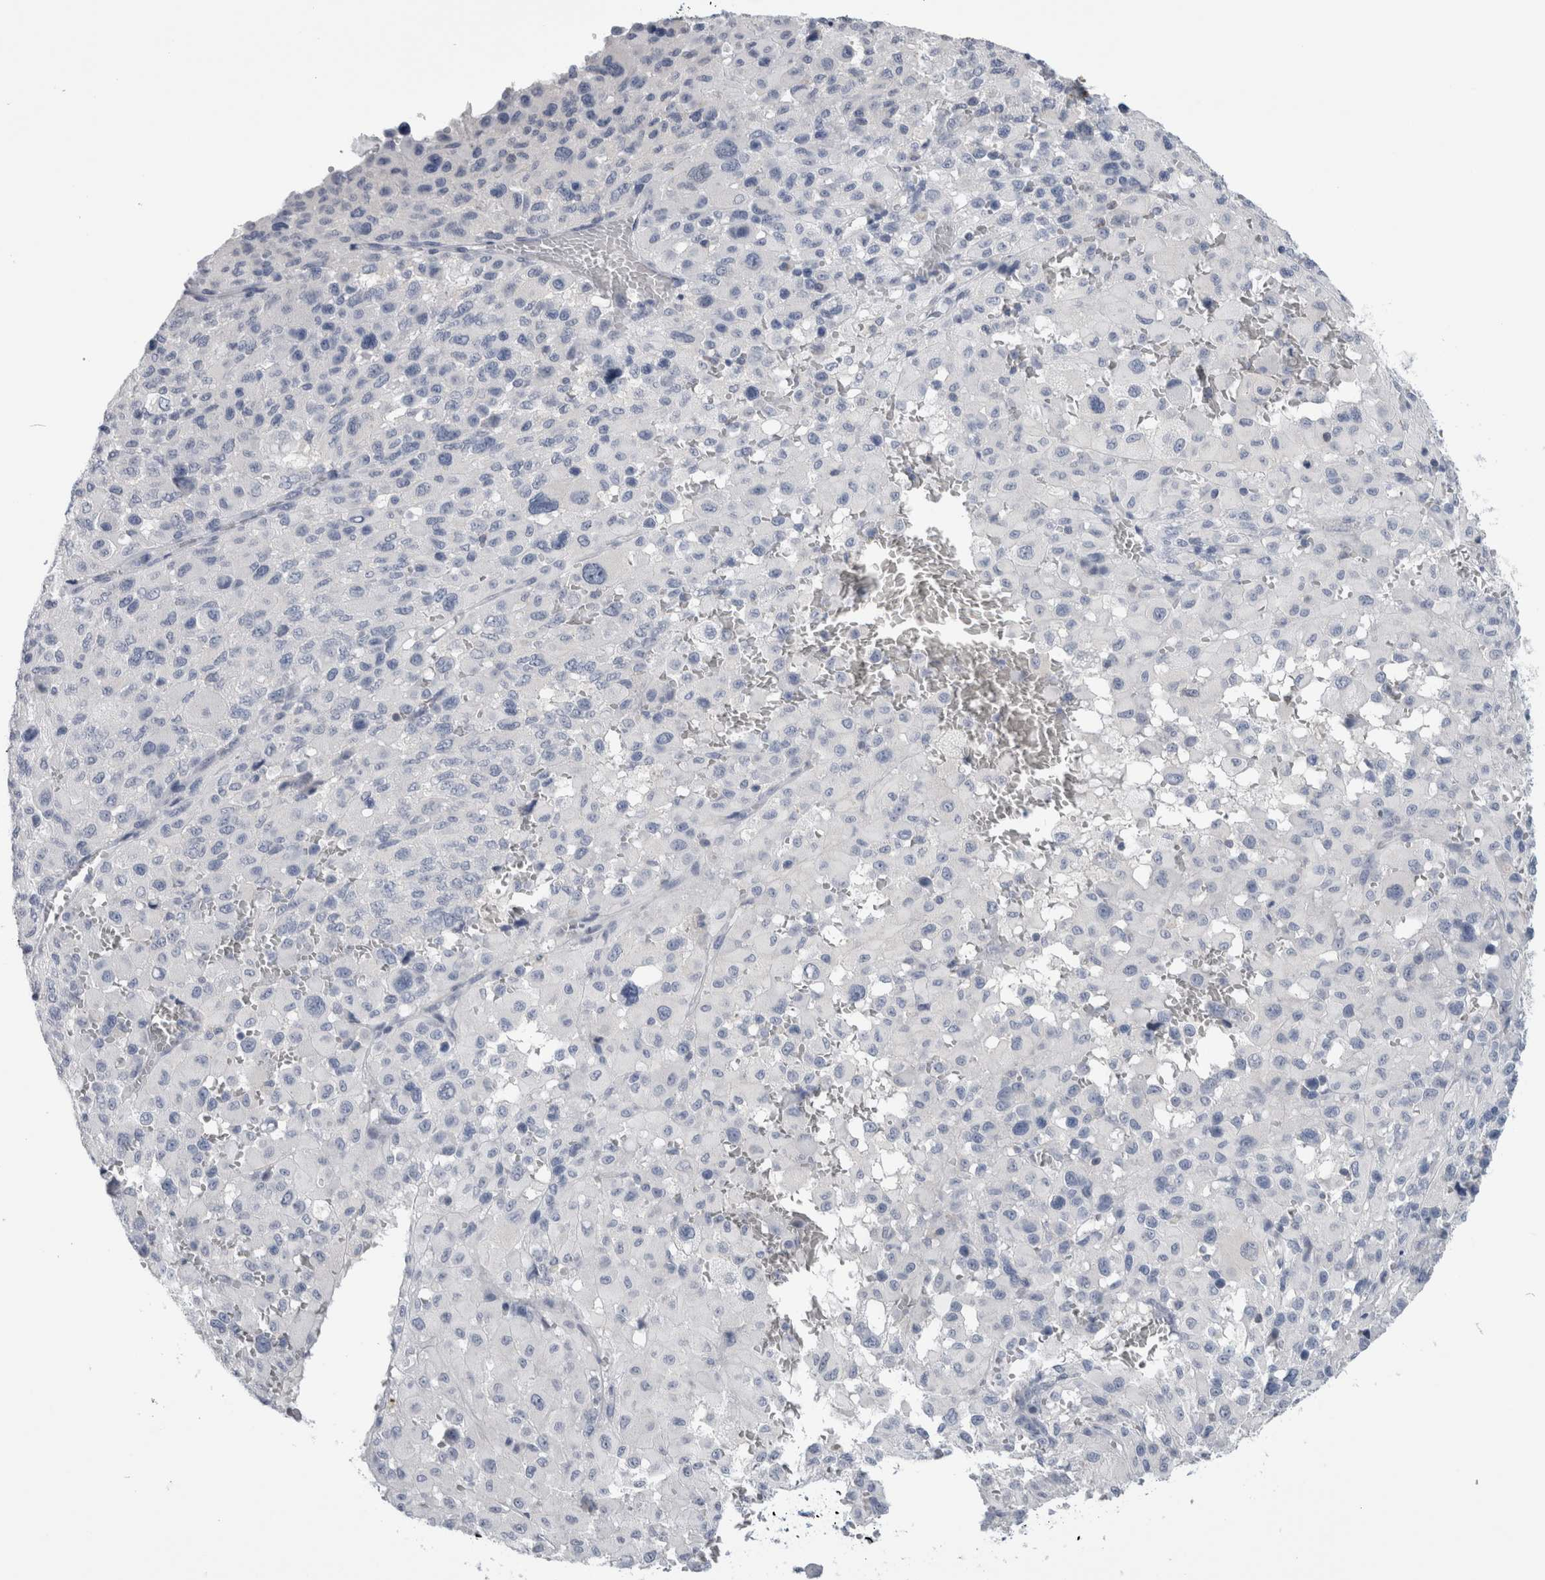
{"staining": {"intensity": "negative", "quantity": "none", "location": "none"}, "tissue": "melanoma", "cell_type": "Tumor cells", "image_type": "cancer", "snomed": [{"axis": "morphology", "description": "Malignant melanoma, Metastatic site"}, {"axis": "topography", "description": "Skin"}], "caption": "The image exhibits no significant expression in tumor cells of malignant melanoma (metastatic site).", "gene": "ANKFY1", "patient": {"sex": "female", "age": 74}}